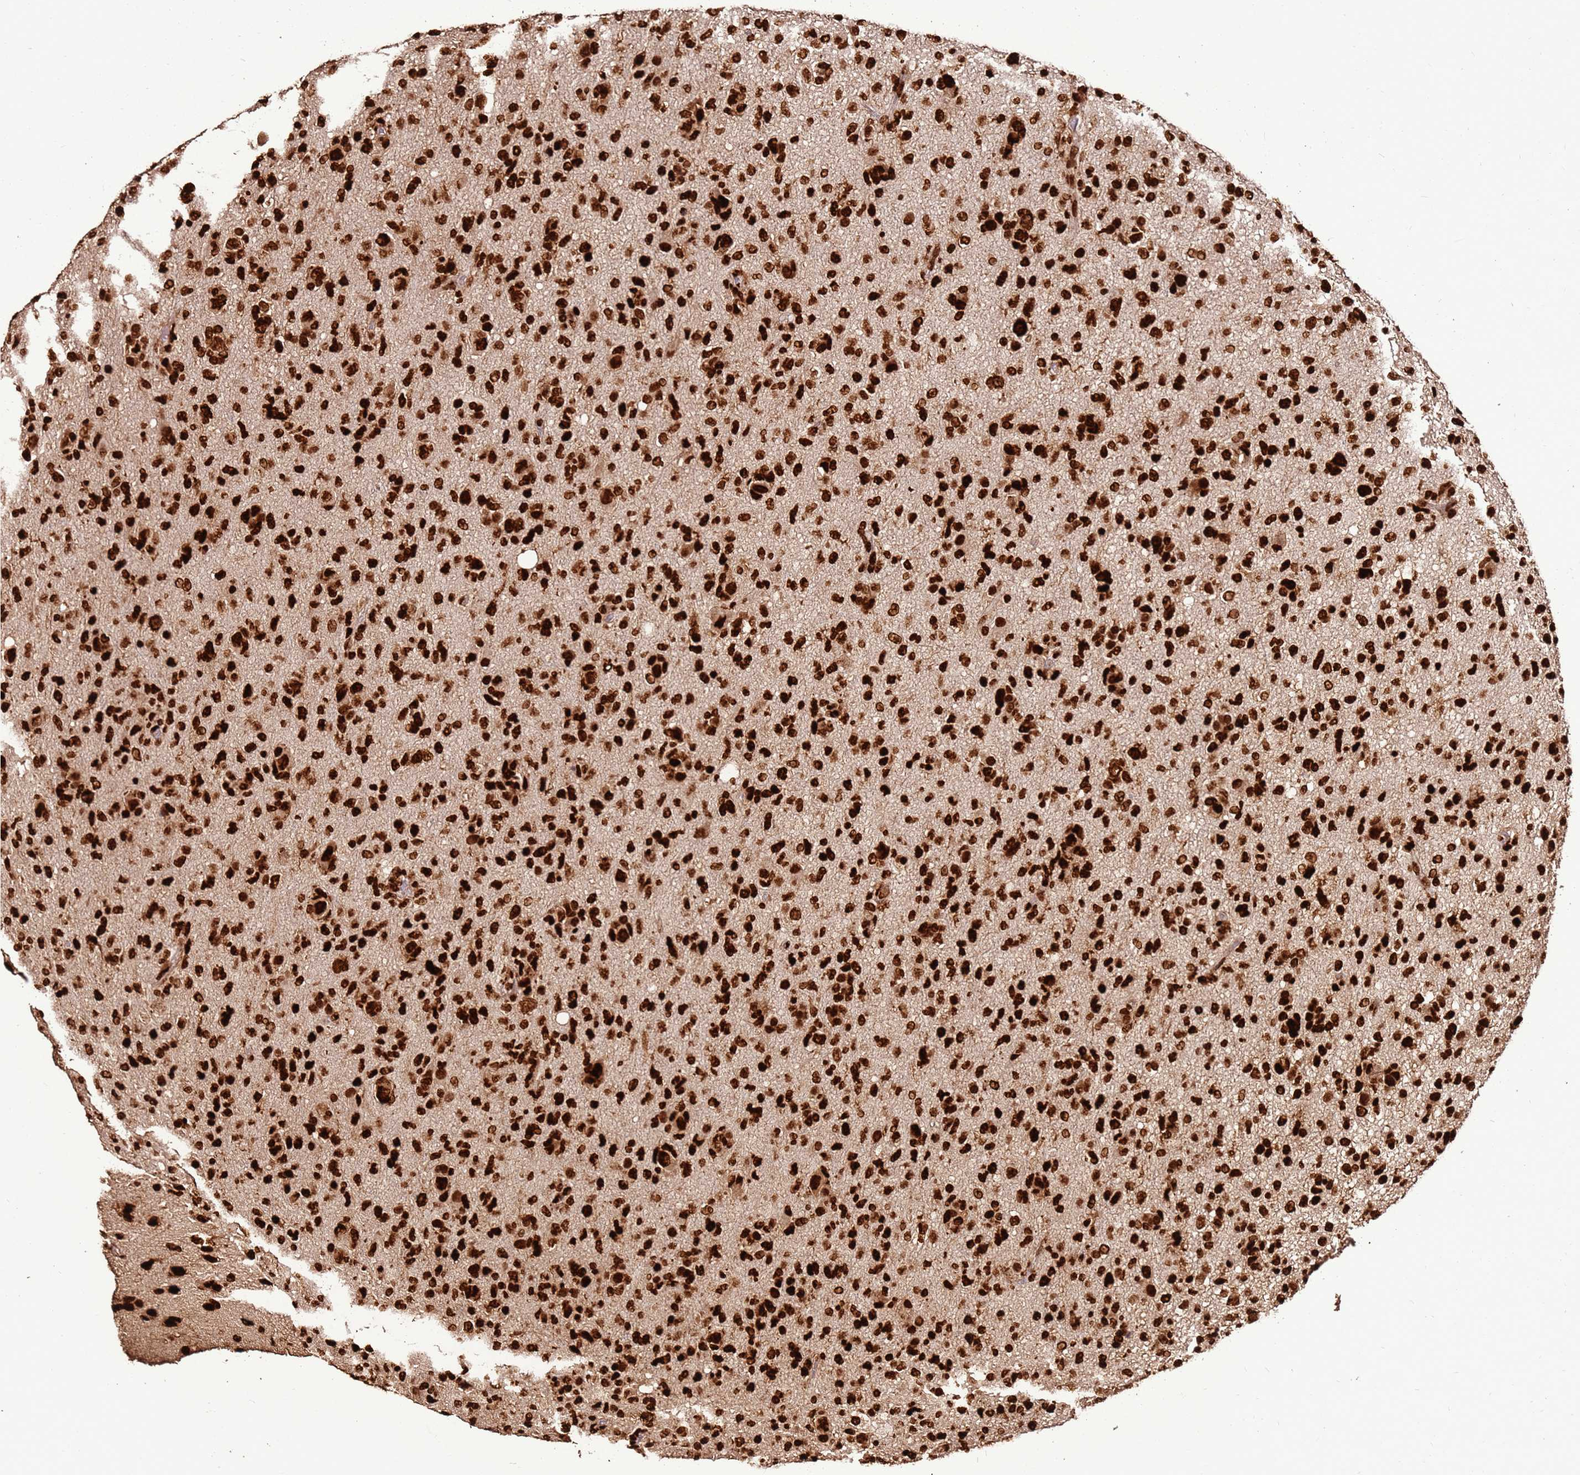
{"staining": {"intensity": "strong", "quantity": ">75%", "location": "nuclear"}, "tissue": "glioma", "cell_type": "Tumor cells", "image_type": "cancer", "snomed": [{"axis": "morphology", "description": "Glioma, malignant, High grade"}, {"axis": "topography", "description": "Brain"}], "caption": "Strong nuclear positivity is appreciated in about >75% of tumor cells in glioma.", "gene": "HNRNPAB", "patient": {"sex": "female", "age": 57}}